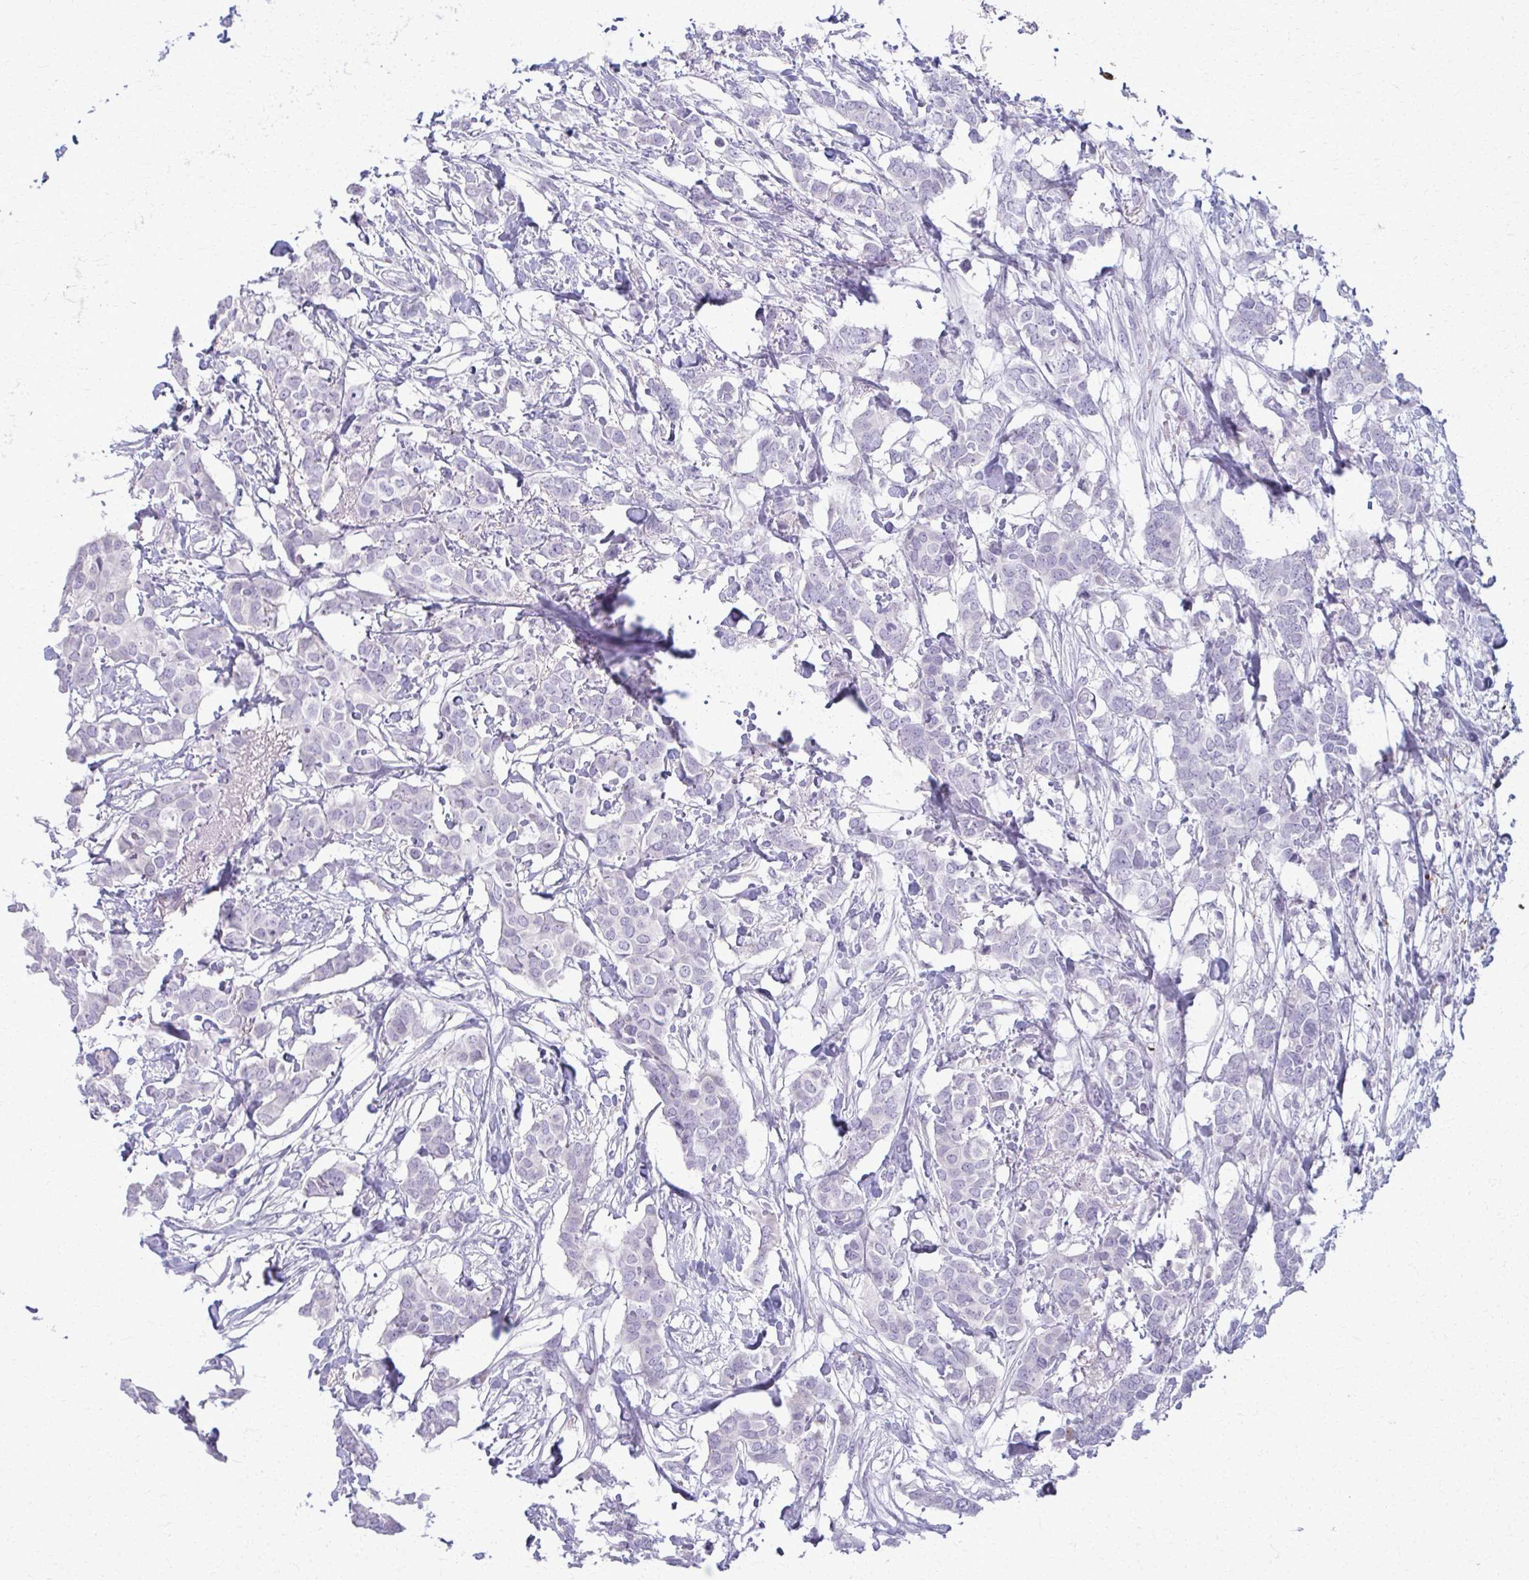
{"staining": {"intensity": "negative", "quantity": "none", "location": "none"}, "tissue": "breast cancer", "cell_type": "Tumor cells", "image_type": "cancer", "snomed": [{"axis": "morphology", "description": "Duct carcinoma"}, {"axis": "topography", "description": "Breast"}], "caption": "This is an IHC micrograph of human breast invasive ductal carcinoma. There is no staining in tumor cells.", "gene": "ACSM2B", "patient": {"sex": "female", "age": 62}}